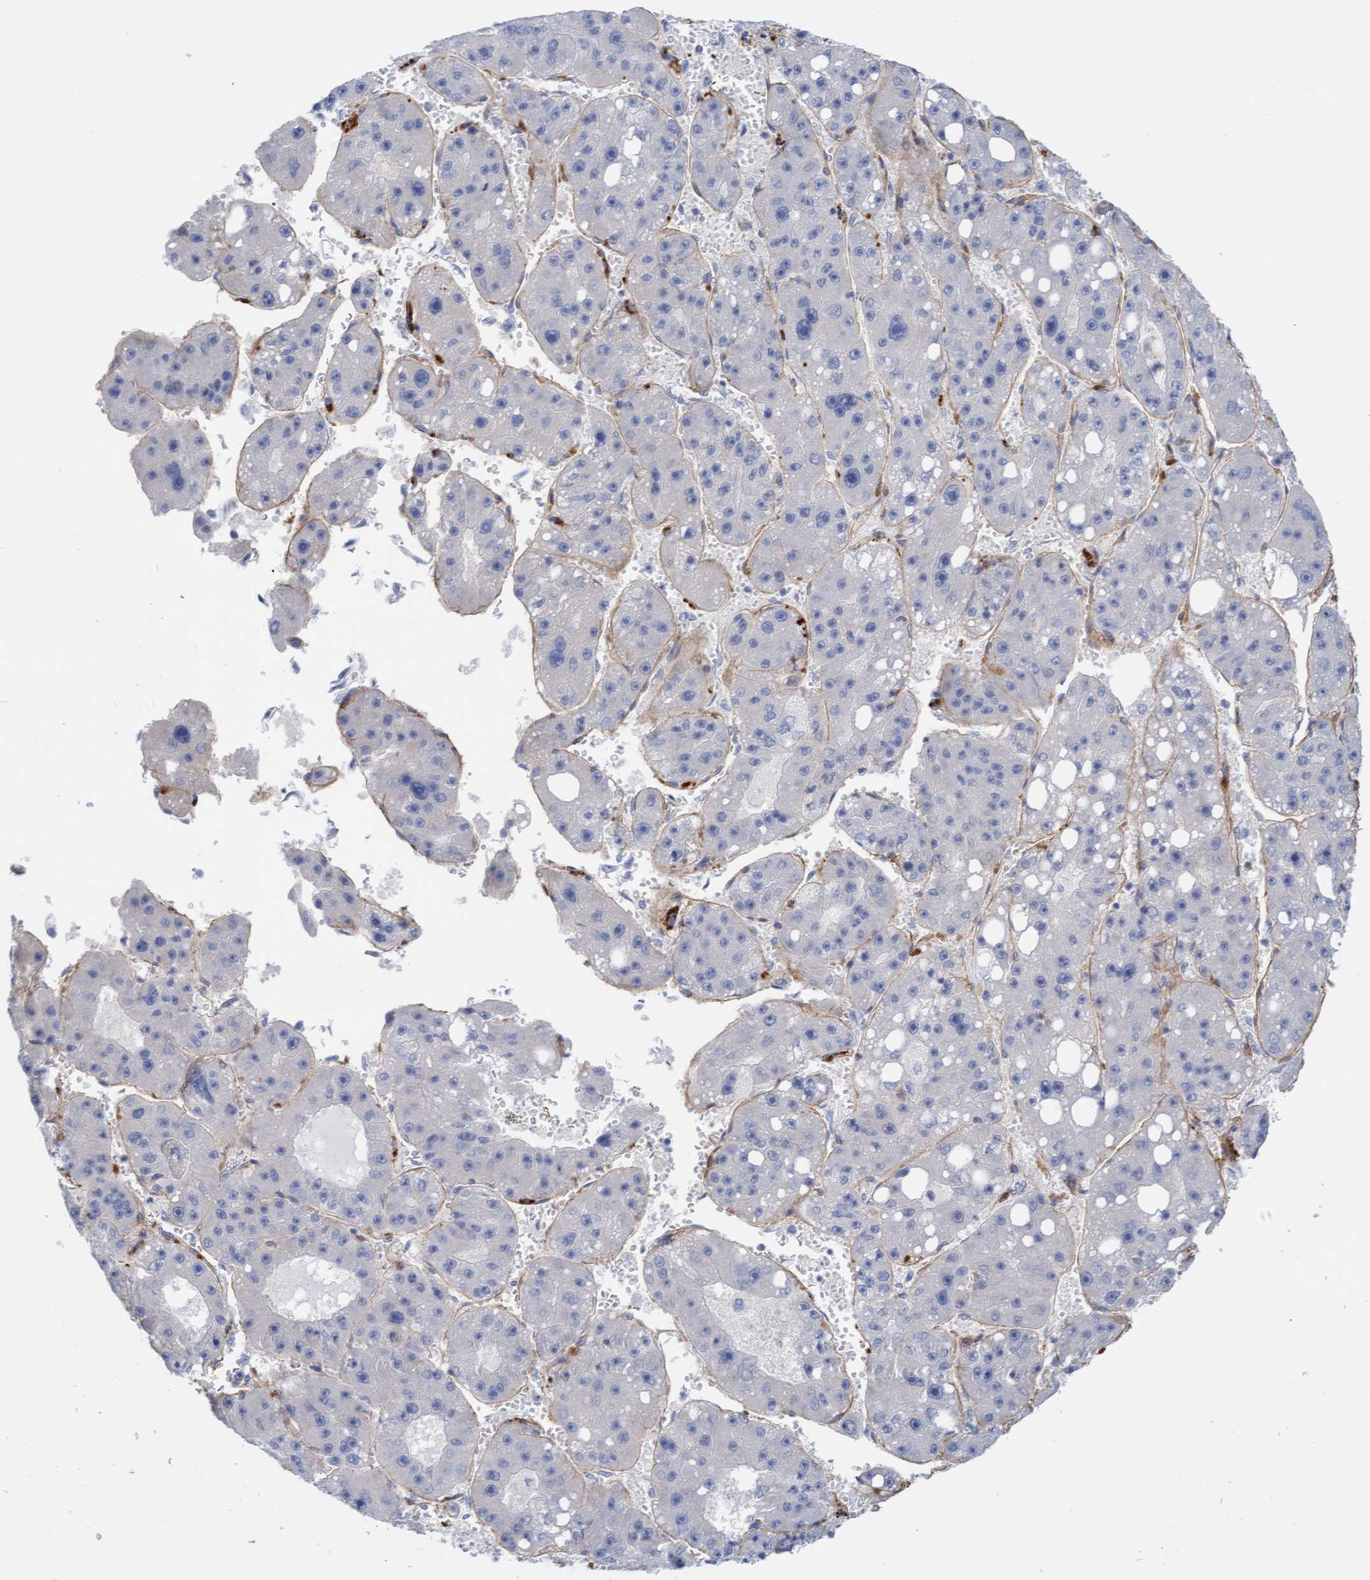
{"staining": {"intensity": "moderate", "quantity": "<25%", "location": "cytoplasmic/membranous"}, "tissue": "liver cancer", "cell_type": "Tumor cells", "image_type": "cancer", "snomed": [{"axis": "morphology", "description": "Carcinoma, Hepatocellular, NOS"}, {"axis": "topography", "description": "Liver"}], "caption": "This micrograph exhibits immunohistochemistry staining of hepatocellular carcinoma (liver), with low moderate cytoplasmic/membranous positivity in approximately <25% of tumor cells.", "gene": "CDK5RAP3", "patient": {"sex": "female", "age": 61}}